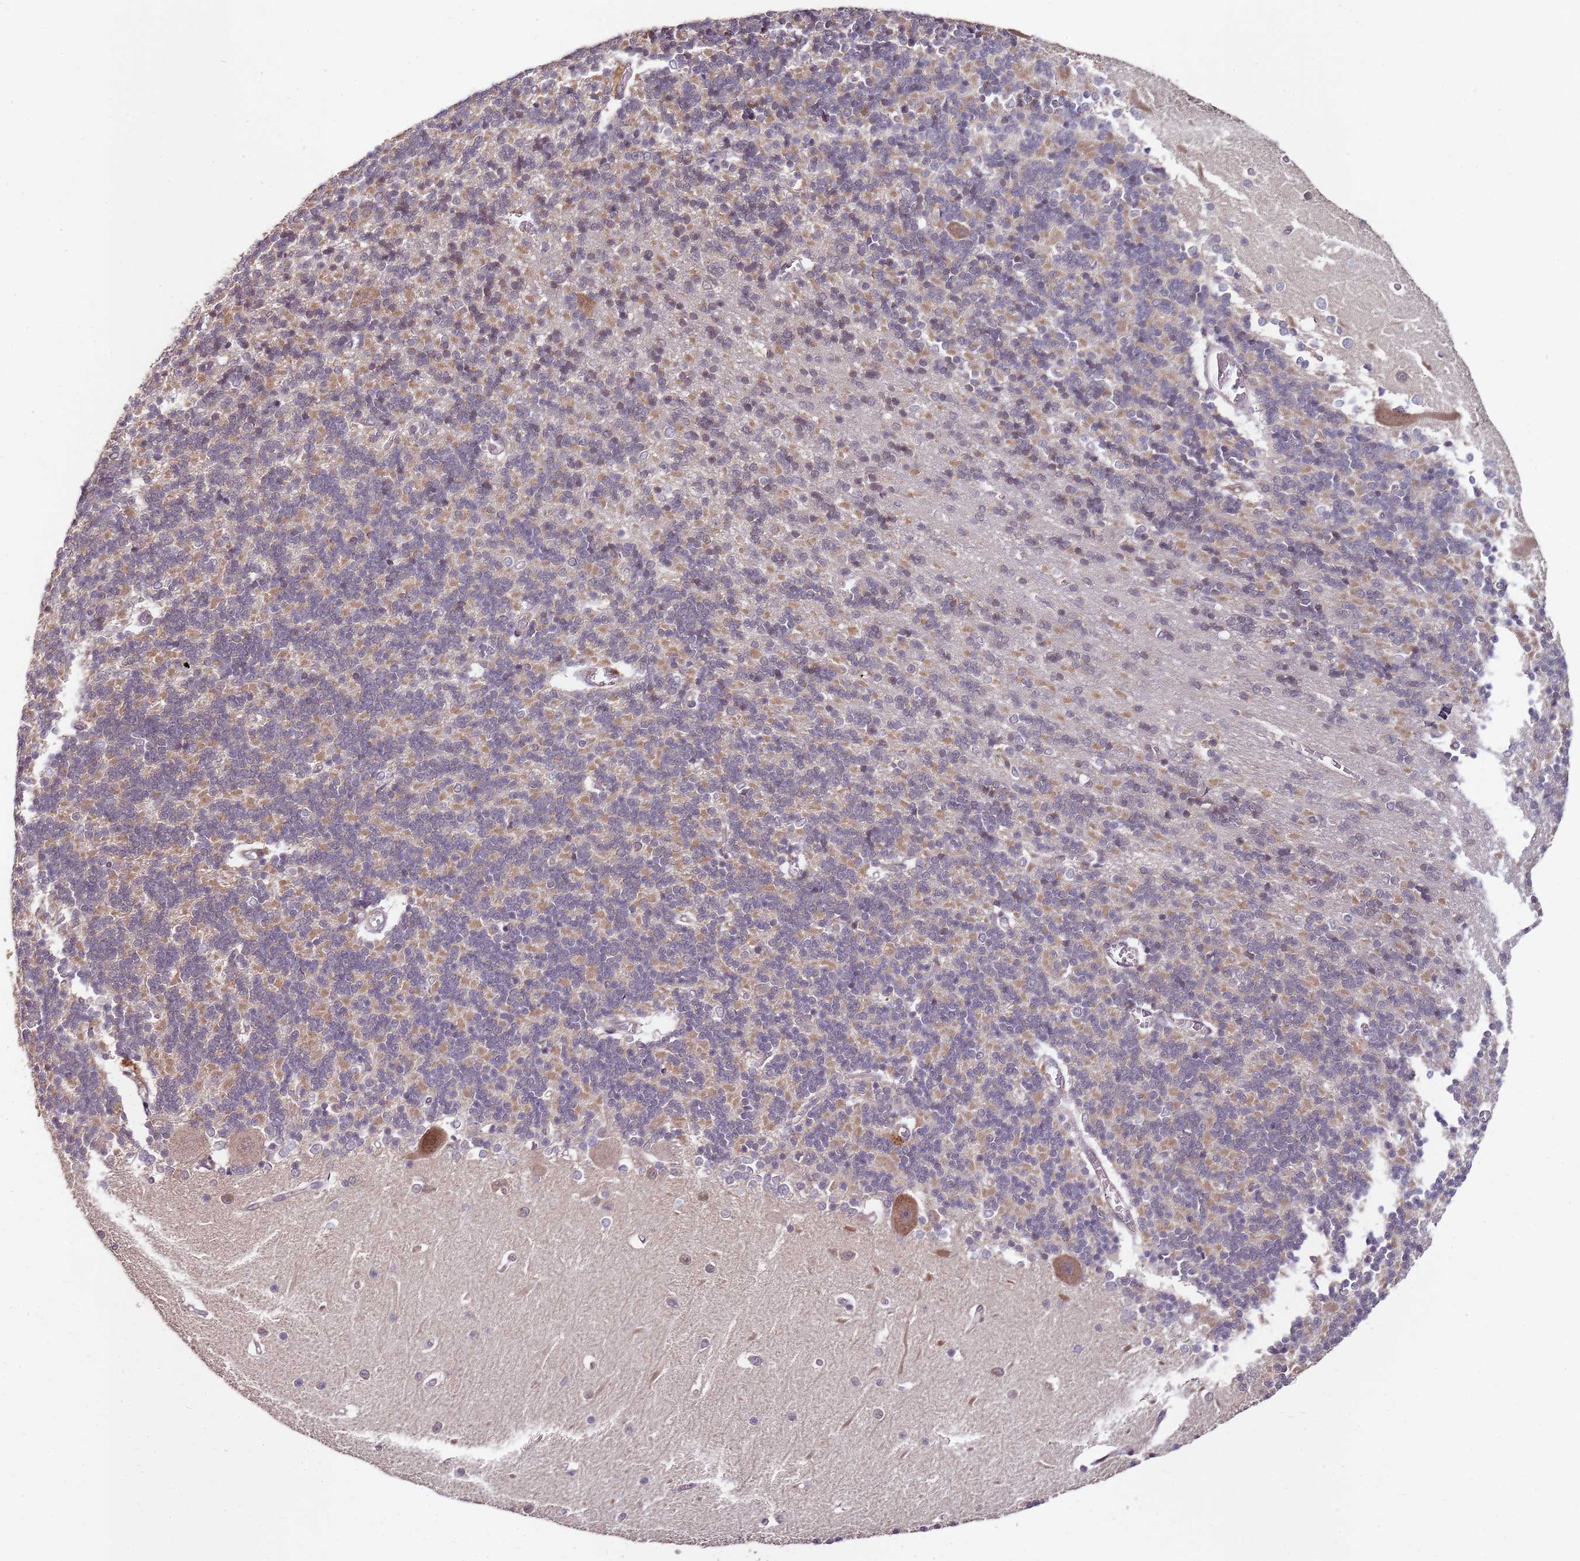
{"staining": {"intensity": "moderate", "quantity": "25%-75%", "location": "cytoplasmic/membranous"}, "tissue": "cerebellum", "cell_type": "Cells in granular layer", "image_type": "normal", "snomed": [{"axis": "morphology", "description": "Normal tissue, NOS"}, {"axis": "topography", "description": "Cerebellum"}], "caption": "Protein expression by IHC shows moderate cytoplasmic/membranous staining in approximately 25%-75% of cells in granular layer in benign cerebellum.", "gene": "LIN37", "patient": {"sex": "male", "age": 37}}